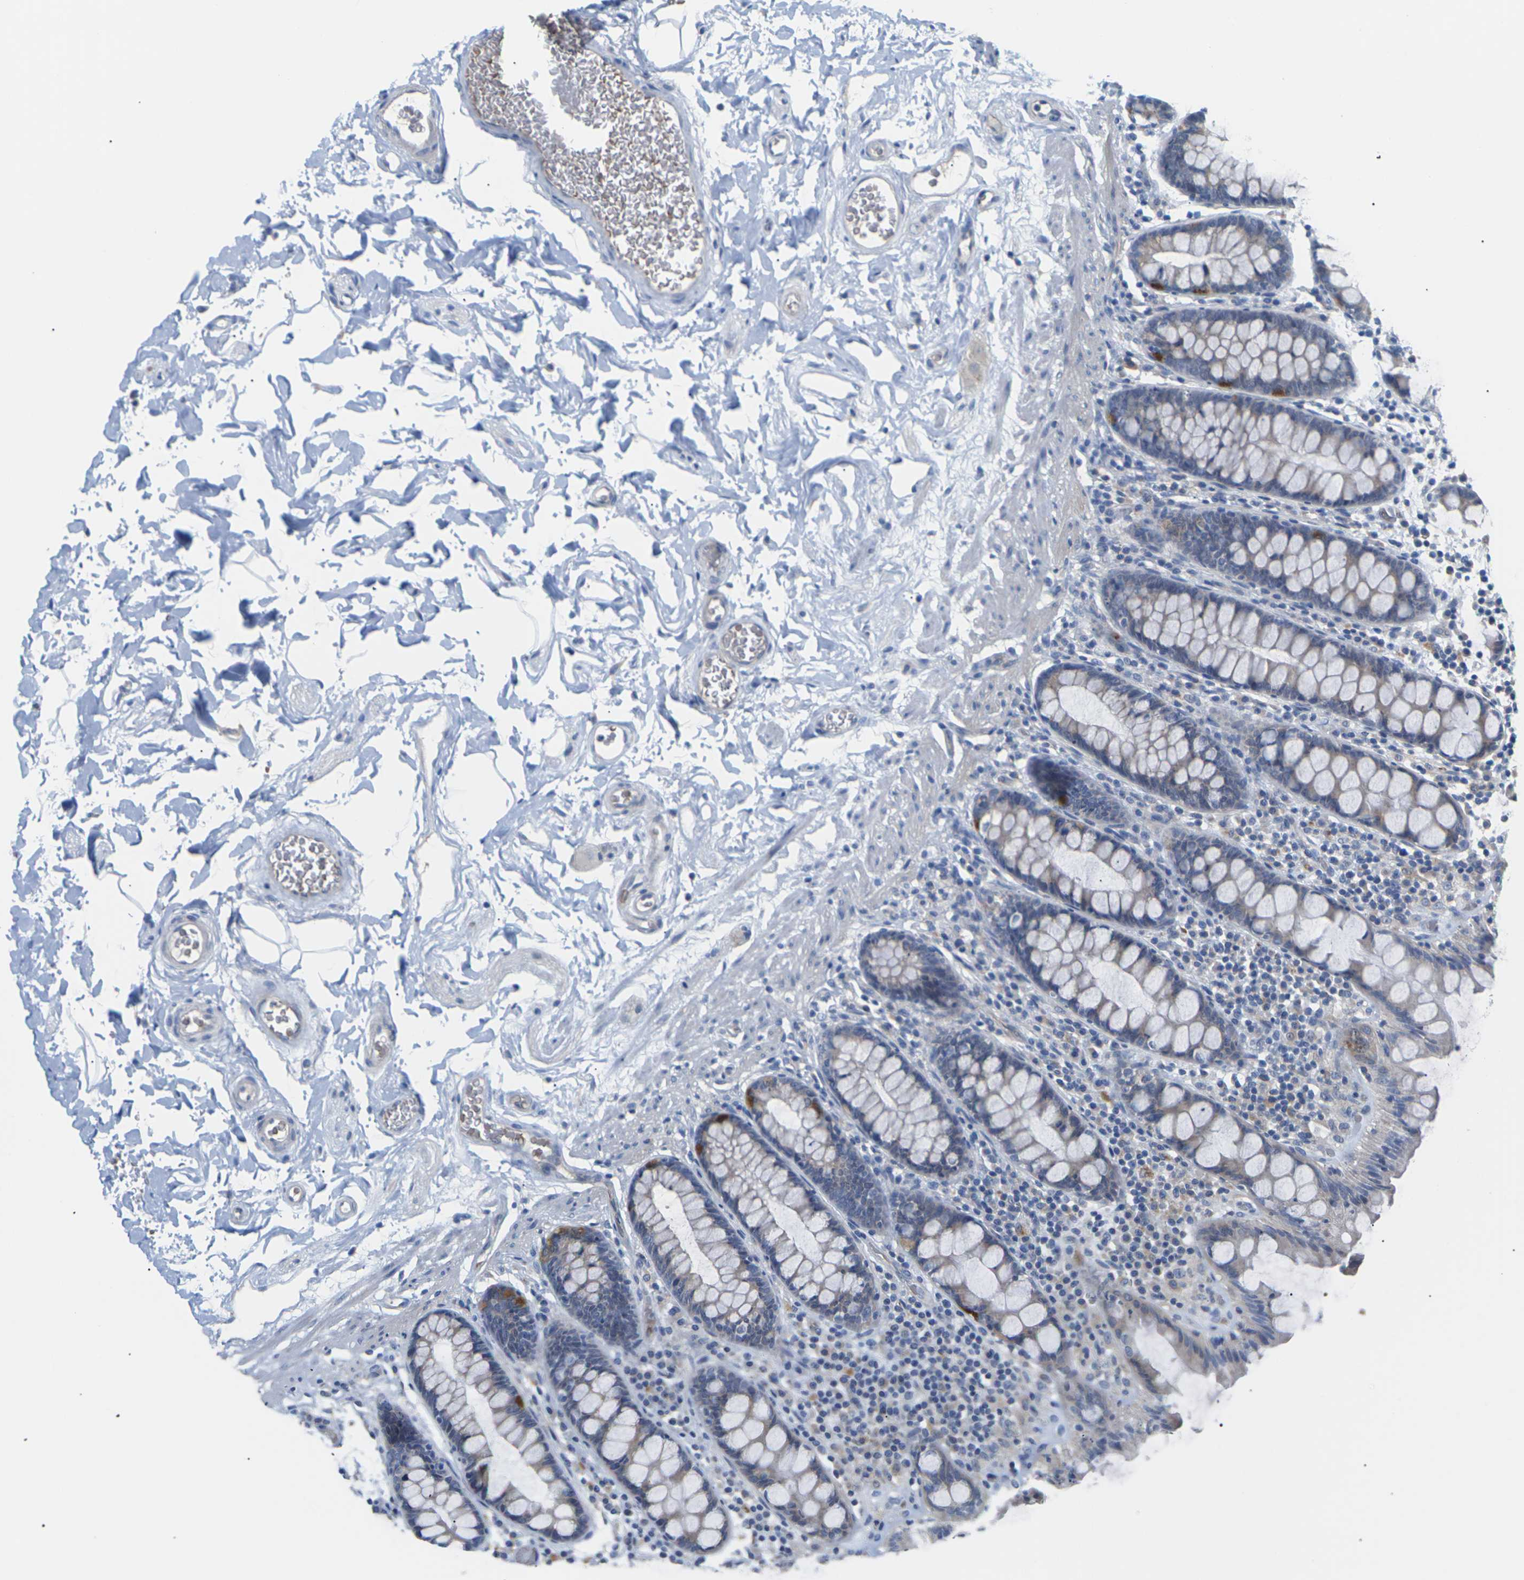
{"staining": {"intensity": "negative", "quantity": "none", "location": "none"}, "tissue": "colon", "cell_type": "Endothelial cells", "image_type": "normal", "snomed": [{"axis": "morphology", "description": "Normal tissue, NOS"}, {"axis": "topography", "description": "Colon"}], "caption": "This micrograph is of normal colon stained with immunohistochemistry to label a protein in brown with the nuclei are counter-stained blue. There is no positivity in endothelial cells.", "gene": "TMCO4", "patient": {"sex": "female", "age": 80}}